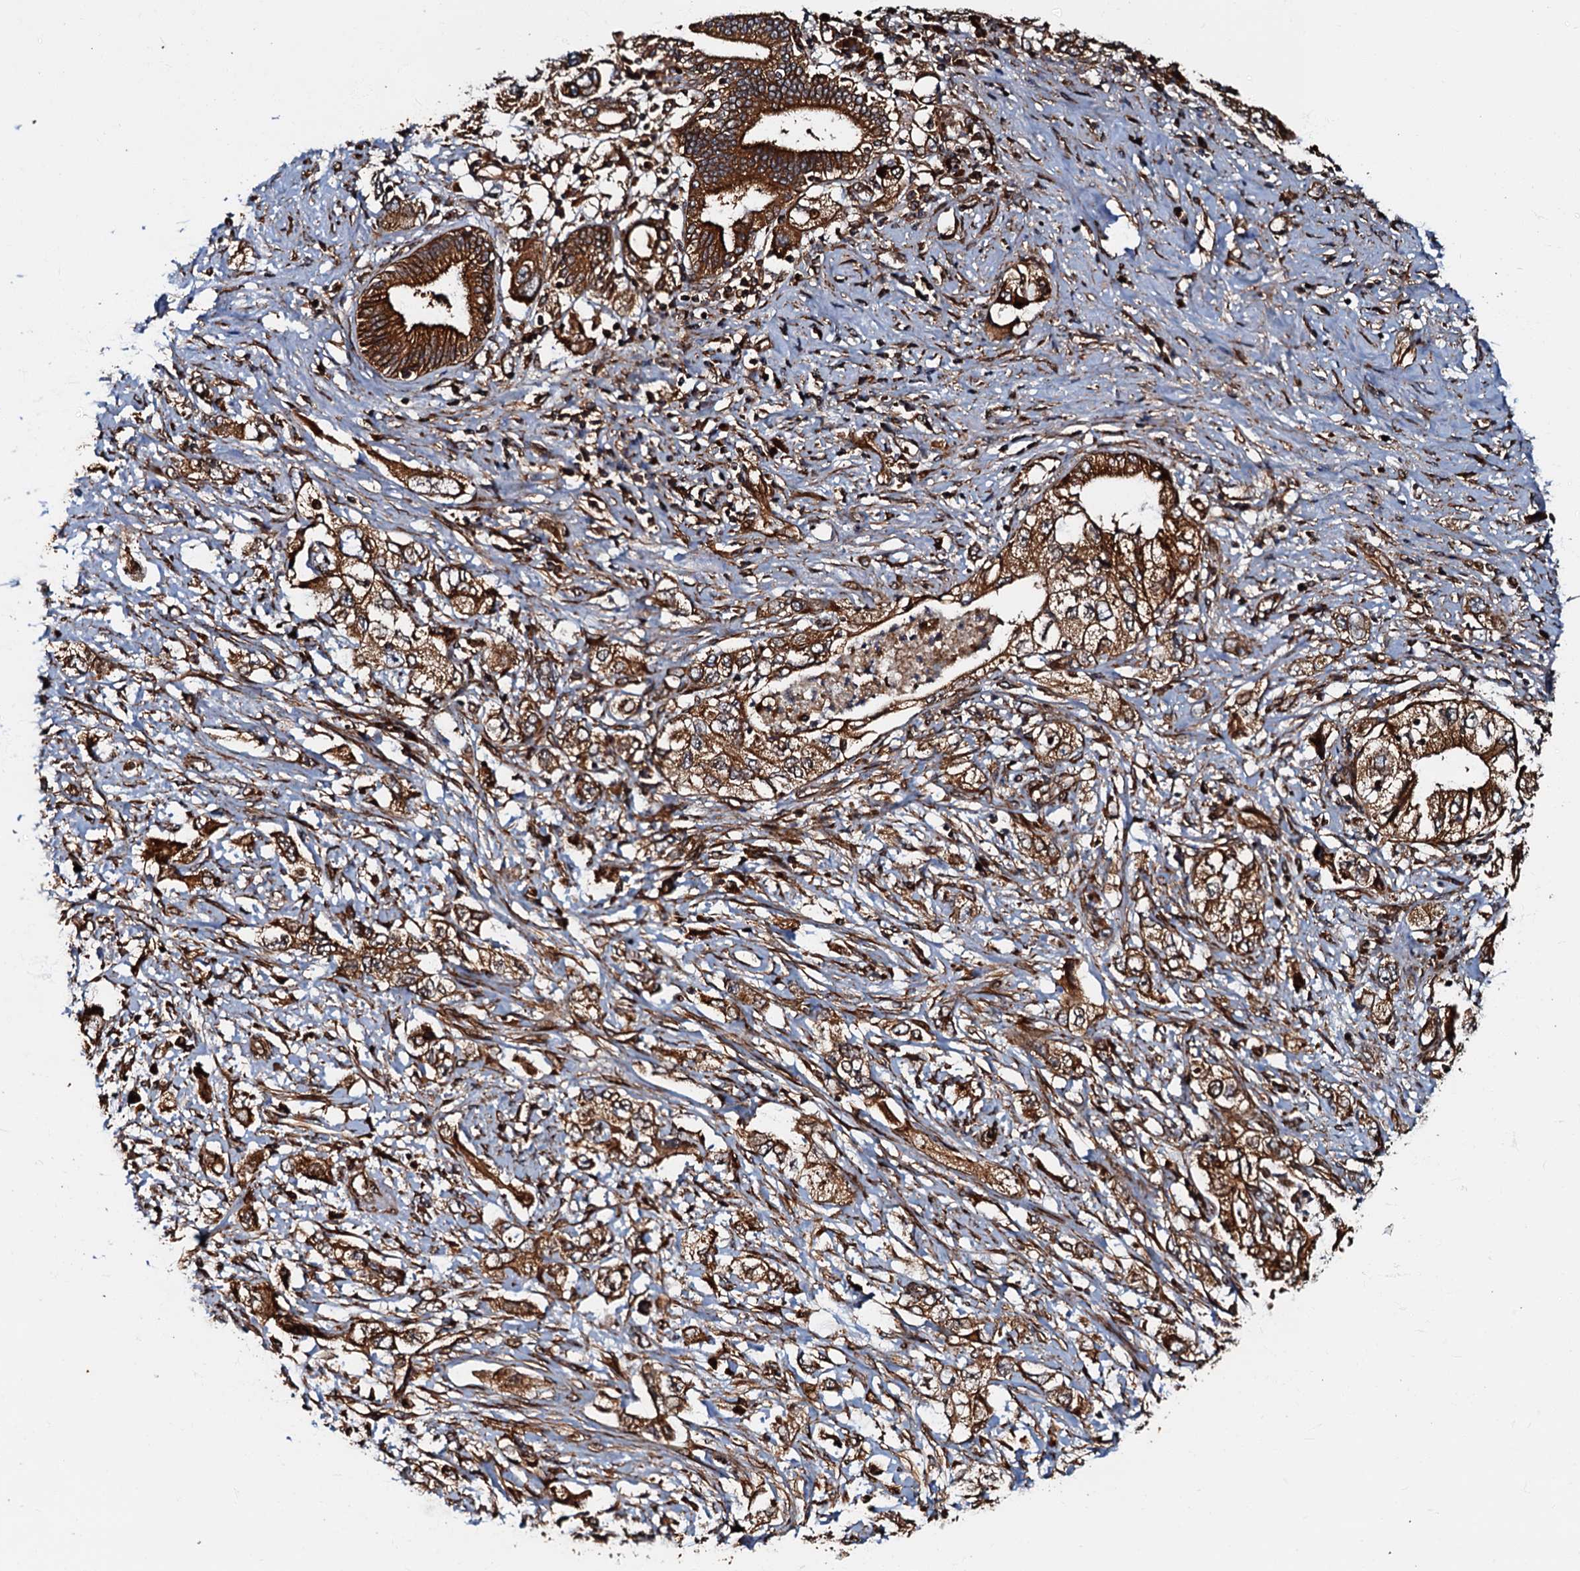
{"staining": {"intensity": "strong", "quantity": ">75%", "location": "cytoplasmic/membranous"}, "tissue": "pancreatic cancer", "cell_type": "Tumor cells", "image_type": "cancer", "snomed": [{"axis": "morphology", "description": "Adenocarcinoma, NOS"}, {"axis": "topography", "description": "Pancreas"}], "caption": "Immunohistochemical staining of adenocarcinoma (pancreatic) displays high levels of strong cytoplasmic/membranous protein expression in about >75% of tumor cells.", "gene": "BLOC1S6", "patient": {"sex": "female", "age": 73}}